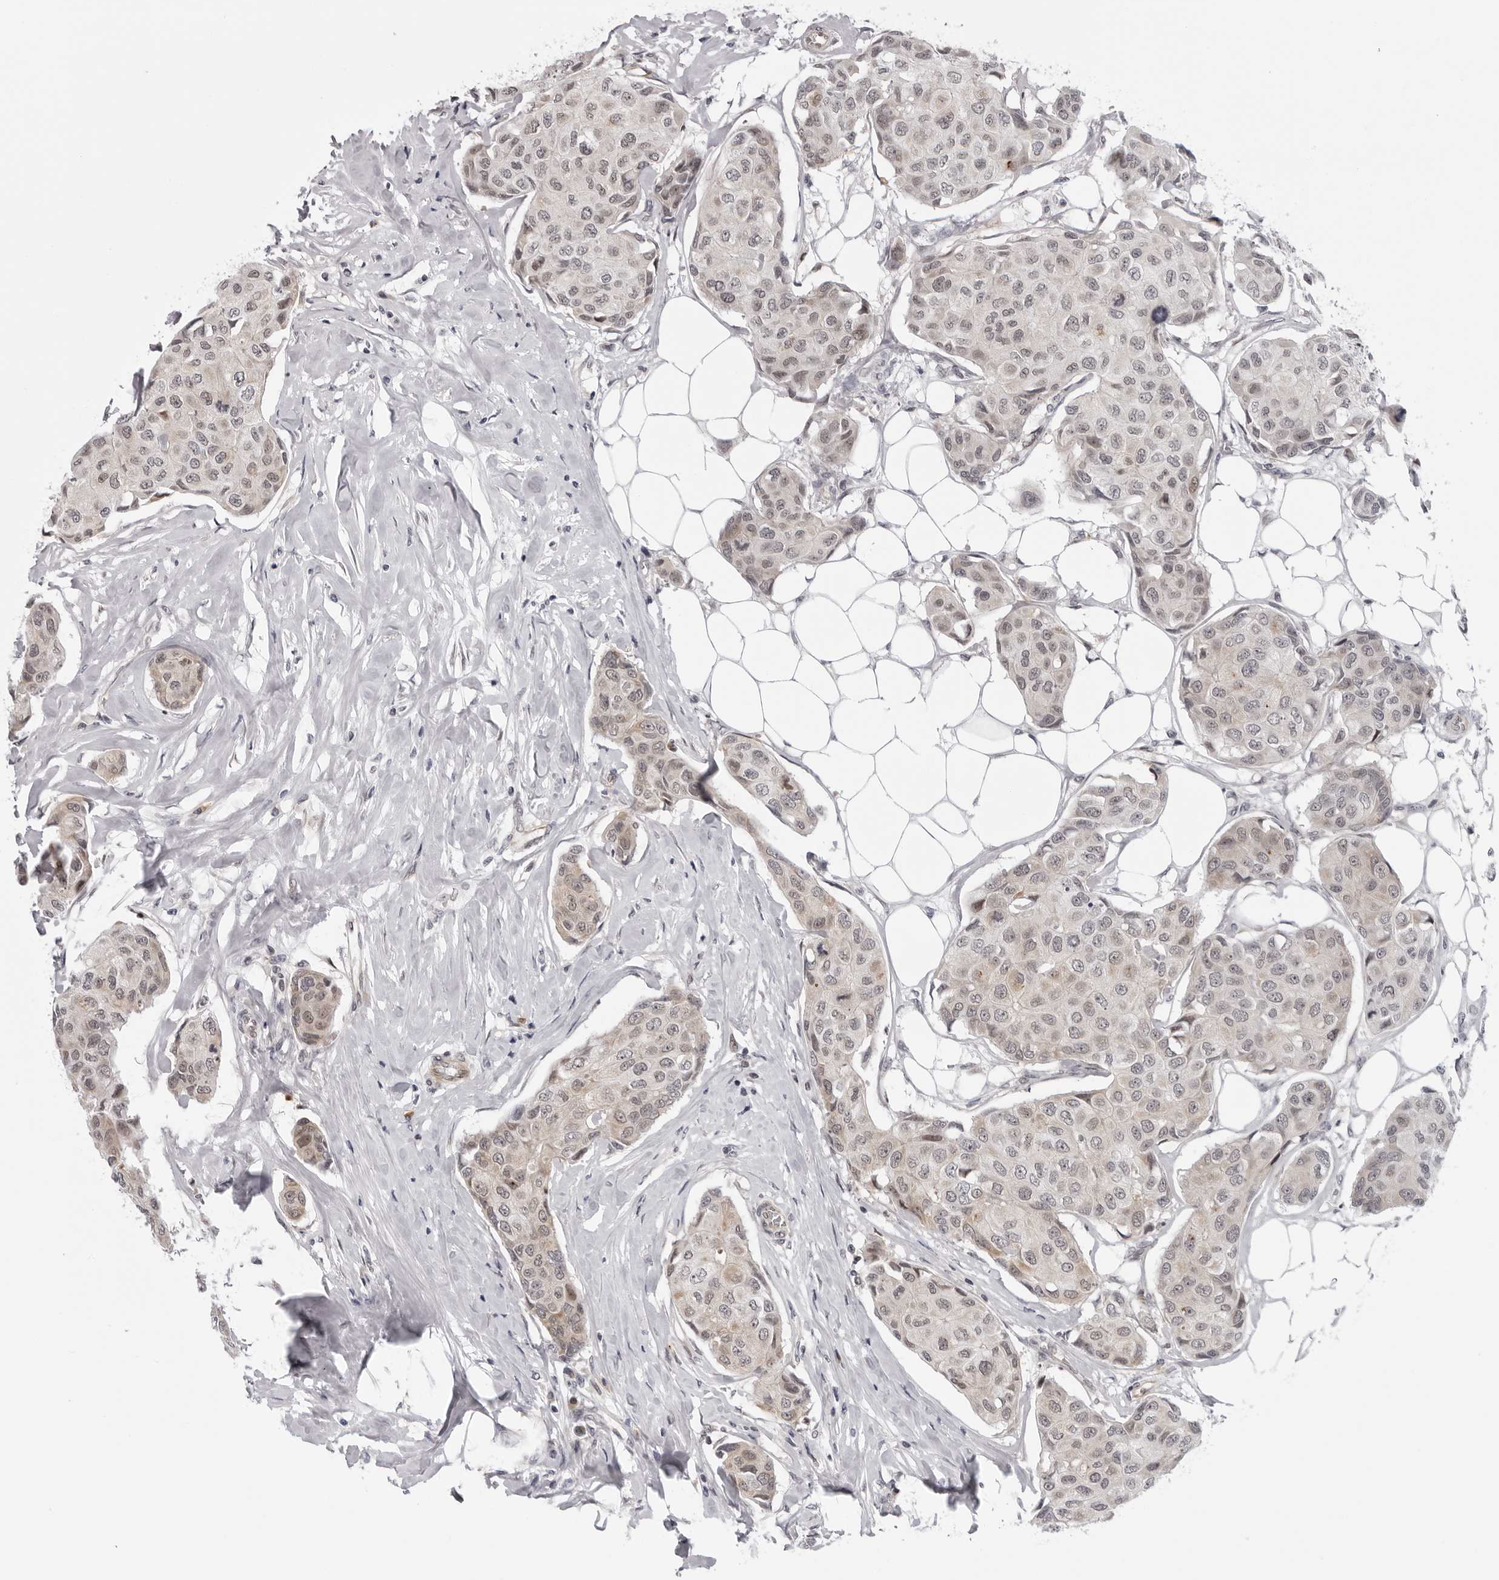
{"staining": {"intensity": "weak", "quantity": "<25%", "location": "cytoplasmic/membranous"}, "tissue": "breast cancer", "cell_type": "Tumor cells", "image_type": "cancer", "snomed": [{"axis": "morphology", "description": "Duct carcinoma"}, {"axis": "topography", "description": "Breast"}], "caption": "Human breast cancer stained for a protein using immunohistochemistry (IHC) exhibits no positivity in tumor cells.", "gene": "GCSAML", "patient": {"sex": "female", "age": 80}}